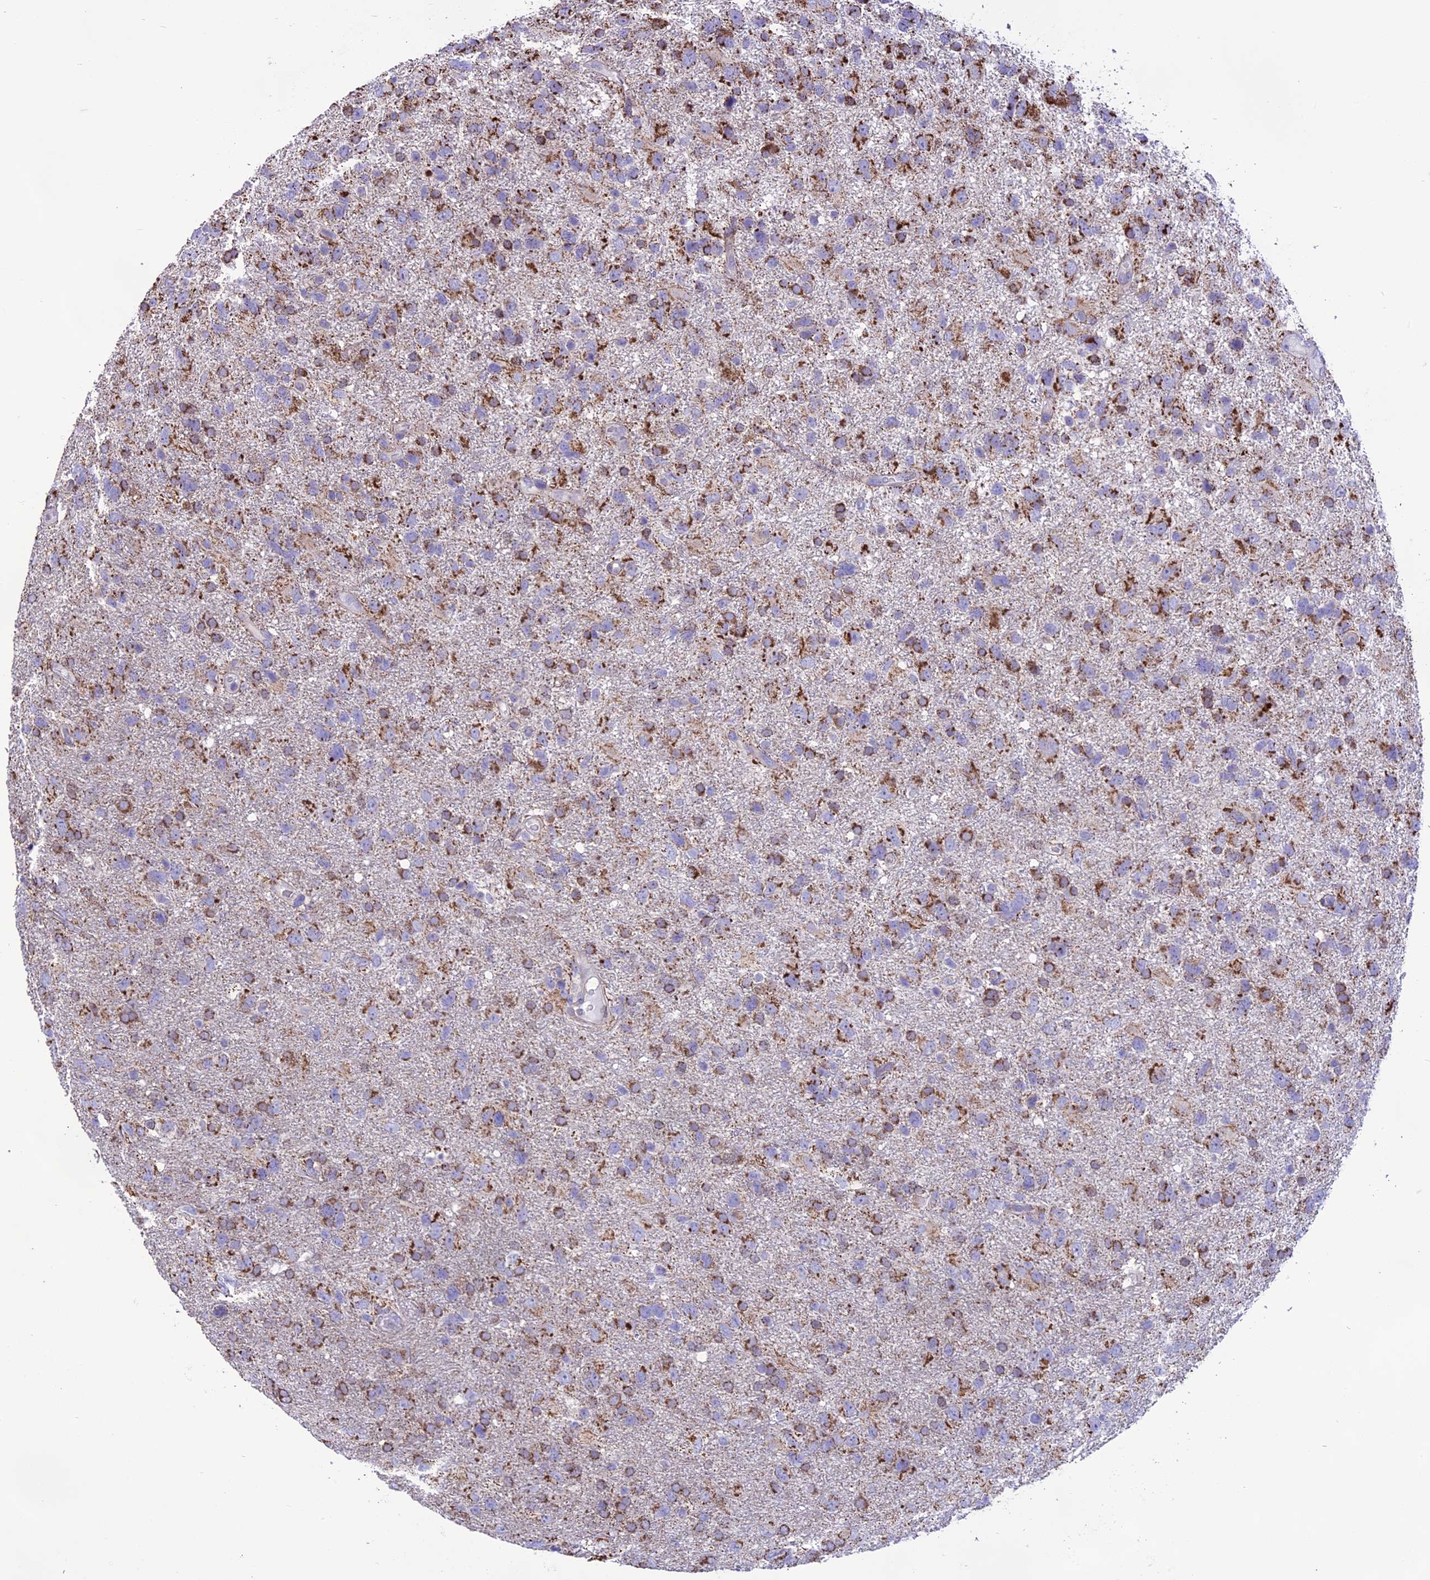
{"staining": {"intensity": "moderate", "quantity": "25%-75%", "location": "cytoplasmic/membranous"}, "tissue": "glioma", "cell_type": "Tumor cells", "image_type": "cancer", "snomed": [{"axis": "morphology", "description": "Glioma, malignant, High grade"}, {"axis": "topography", "description": "Brain"}], "caption": "Immunohistochemical staining of human glioma reveals medium levels of moderate cytoplasmic/membranous protein positivity in approximately 25%-75% of tumor cells.", "gene": "DOC2B", "patient": {"sex": "male", "age": 61}}